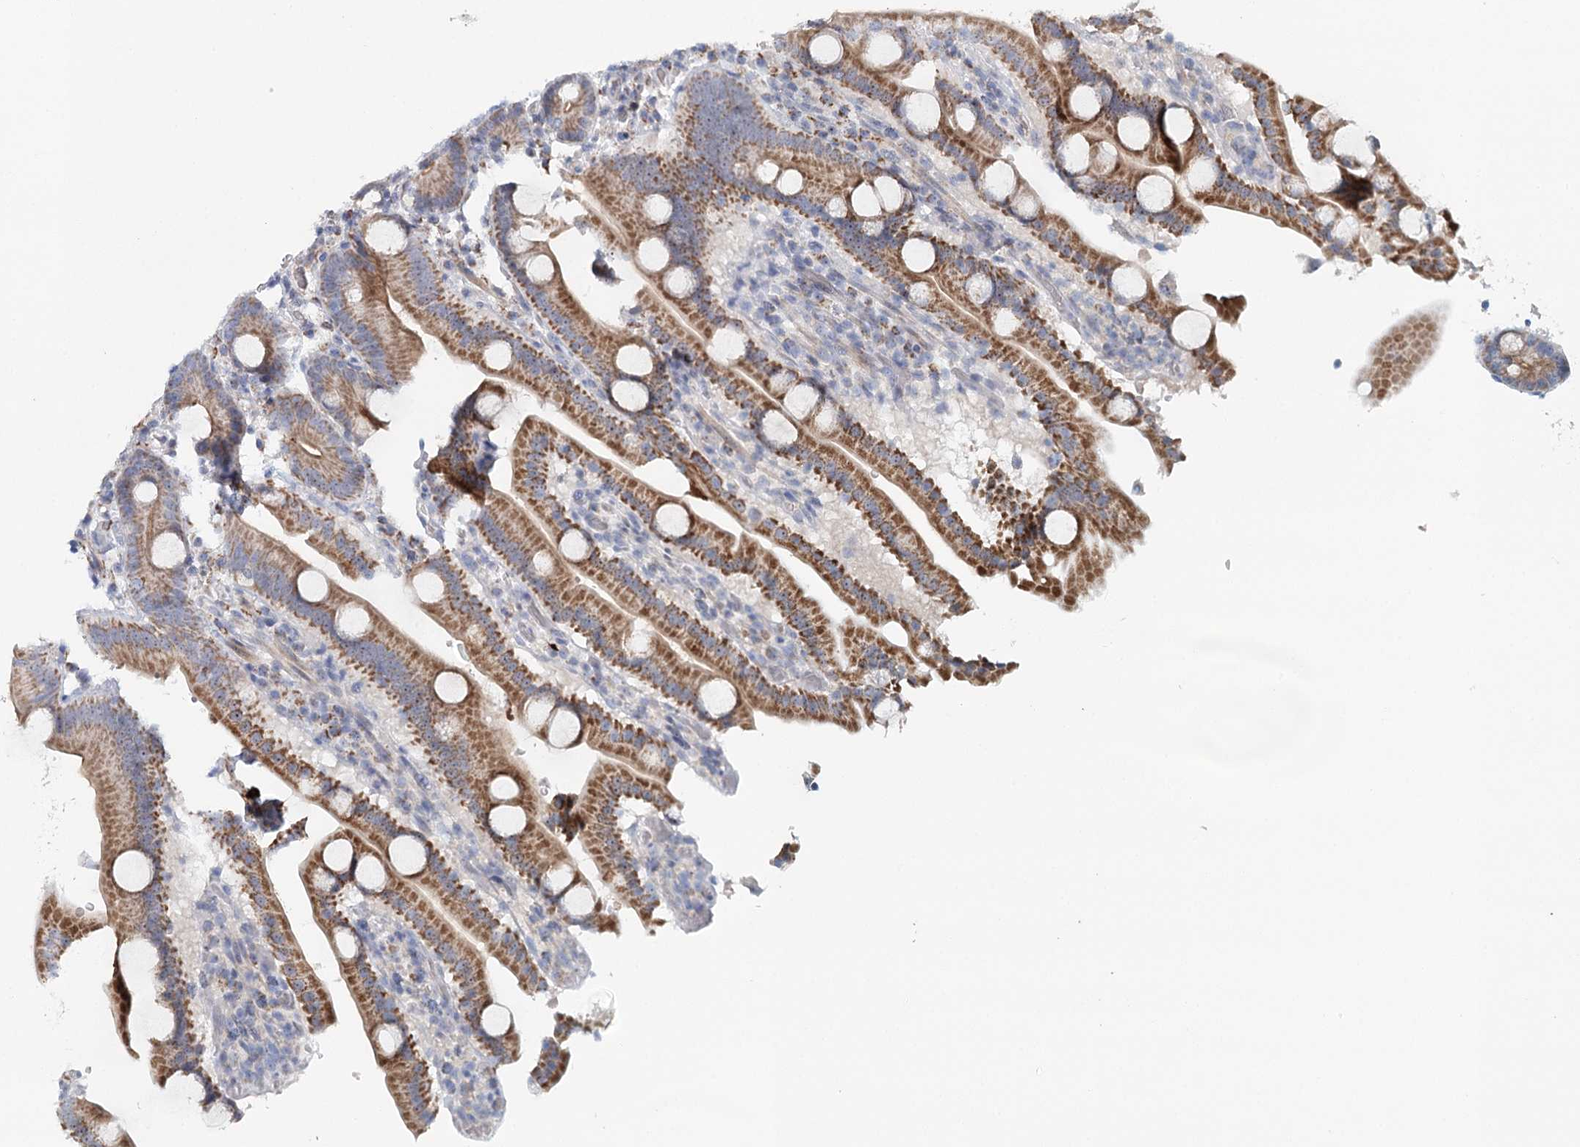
{"staining": {"intensity": "moderate", "quantity": ">75%", "location": "cytoplasmic/membranous"}, "tissue": "duodenum", "cell_type": "Glandular cells", "image_type": "normal", "snomed": [{"axis": "morphology", "description": "Normal tissue, NOS"}, {"axis": "topography", "description": "Duodenum"}], "caption": "Immunohistochemical staining of benign human duodenum demonstrates moderate cytoplasmic/membranous protein positivity in approximately >75% of glandular cells. The staining was performed using DAB to visualize the protein expression in brown, while the nuclei were stained in blue with hematoxylin (Magnification: 20x).", "gene": "RBM43", "patient": {"sex": "male", "age": 55}}